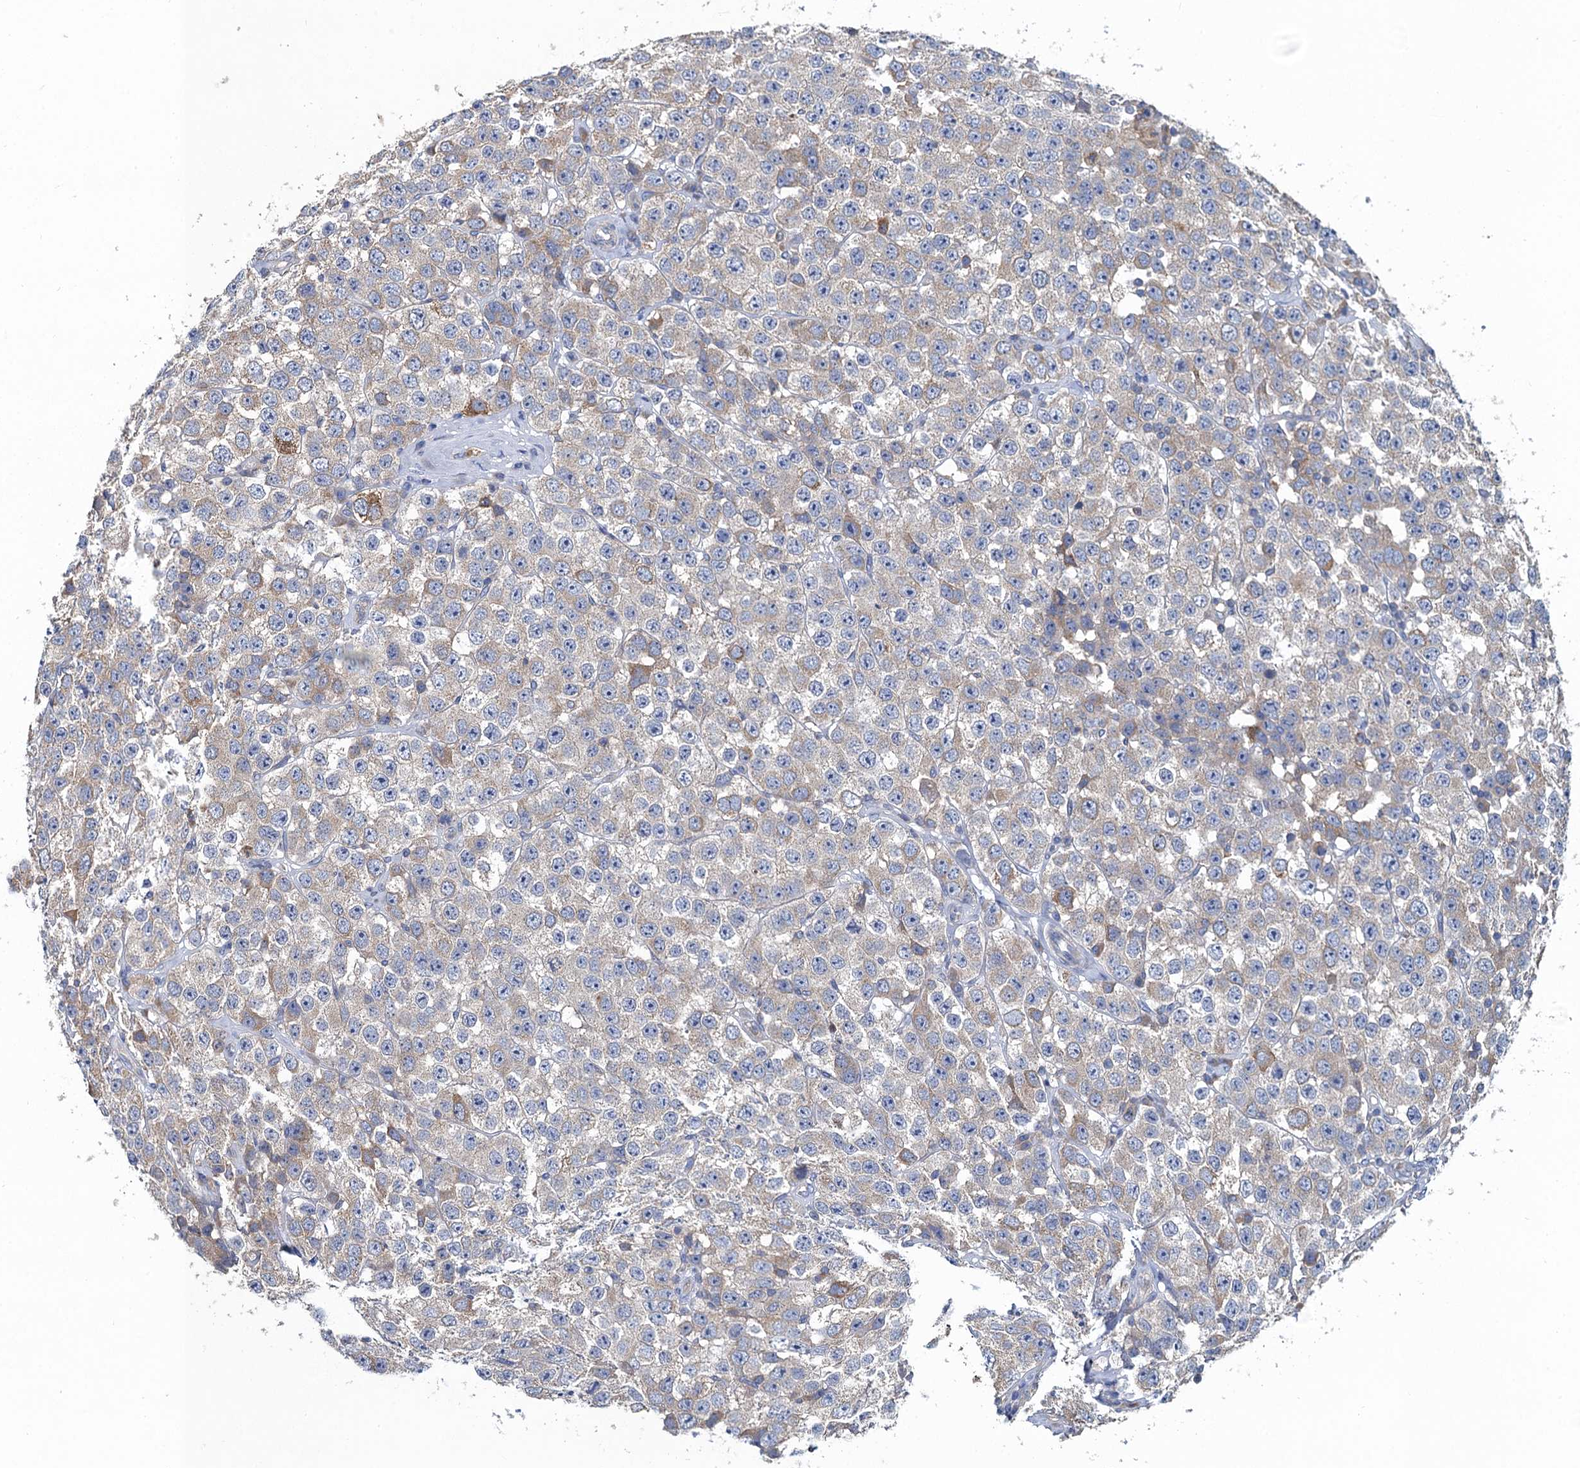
{"staining": {"intensity": "moderate", "quantity": "25%-75%", "location": "cytoplasmic/membranous"}, "tissue": "testis cancer", "cell_type": "Tumor cells", "image_type": "cancer", "snomed": [{"axis": "morphology", "description": "Seminoma, NOS"}, {"axis": "topography", "description": "Testis"}], "caption": "Protein expression analysis of seminoma (testis) demonstrates moderate cytoplasmic/membranous positivity in about 25%-75% of tumor cells. Nuclei are stained in blue.", "gene": "SNAP29", "patient": {"sex": "male", "age": 28}}